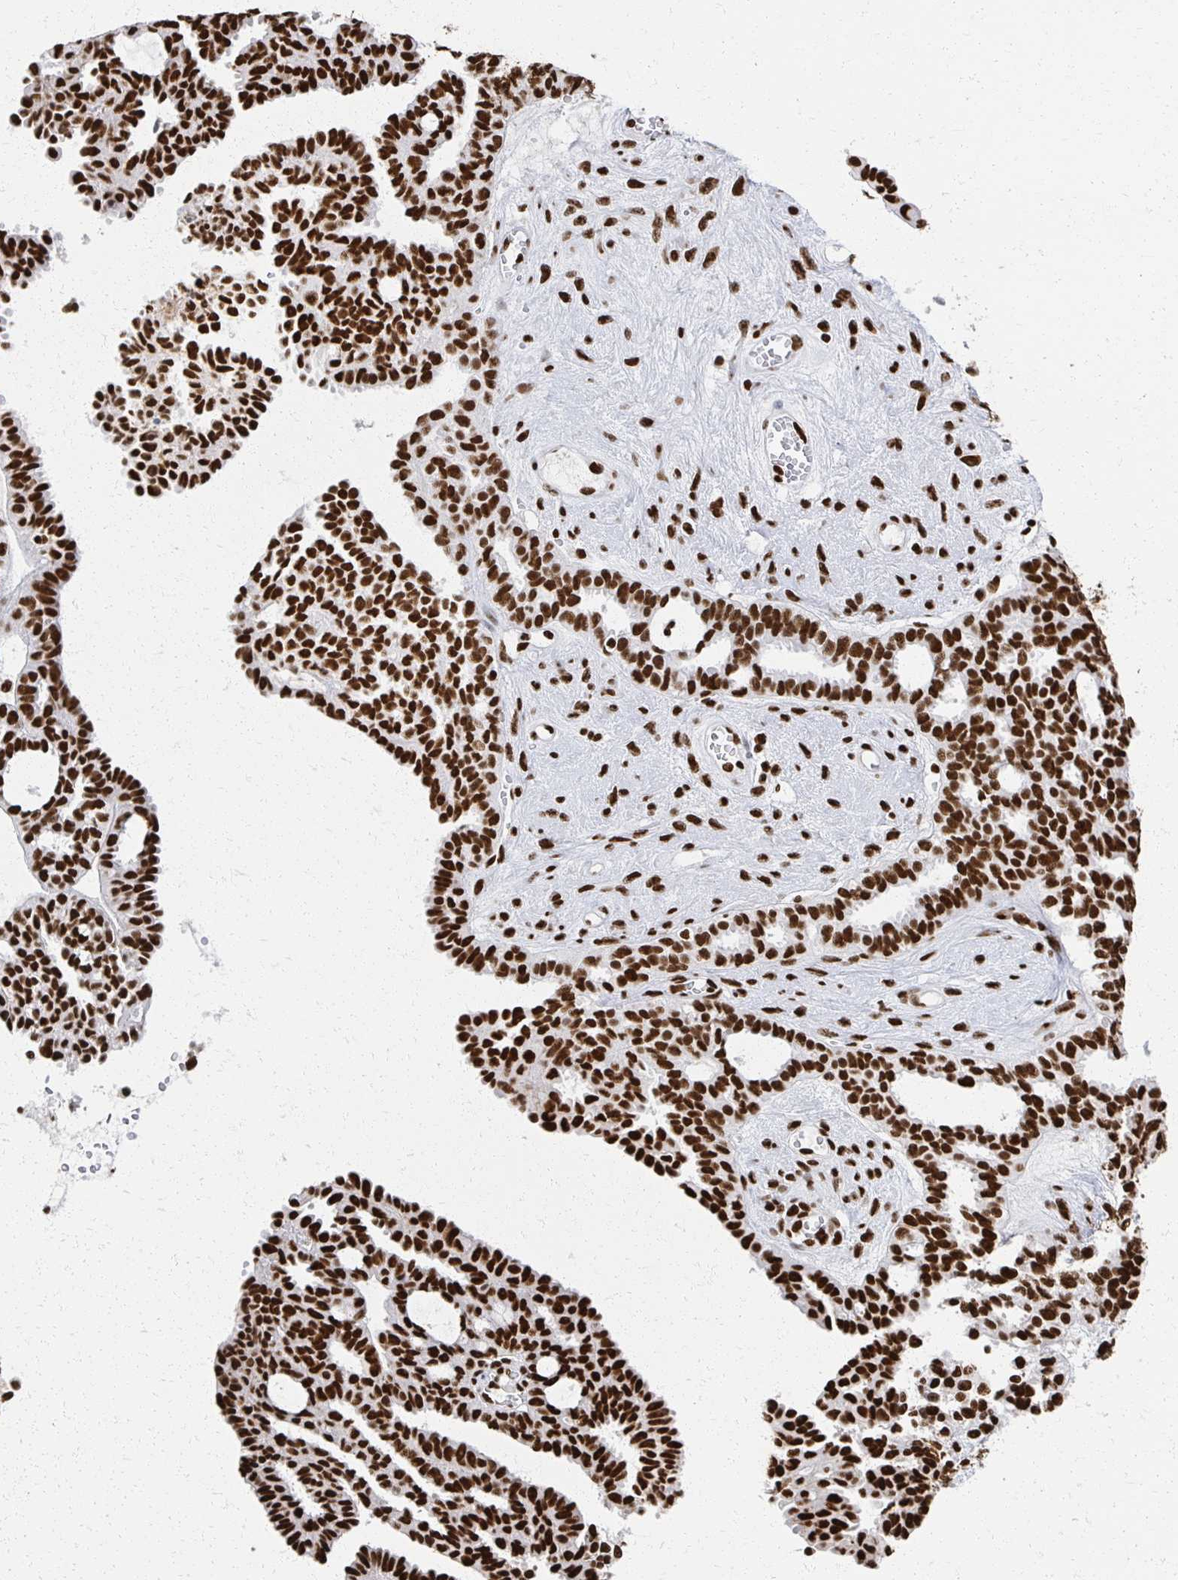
{"staining": {"intensity": "strong", "quantity": ">75%", "location": "nuclear"}, "tissue": "ovarian cancer", "cell_type": "Tumor cells", "image_type": "cancer", "snomed": [{"axis": "morphology", "description": "Cystadenocarcinoma, serous, NOS"}, {"axis": "topography", "description": "Ovary"}], "caption": "DAB immunohistochemical staining of human ovarian cancer shows strong nuclear protein staining in about >75% of tumor cells. Using DAB (brown) and hematoxylin (blue) stains, captured at high magnification using brightfield microscopy.", "gene": "RBBP7", "patient": {"sex": "female", "age": 71}}